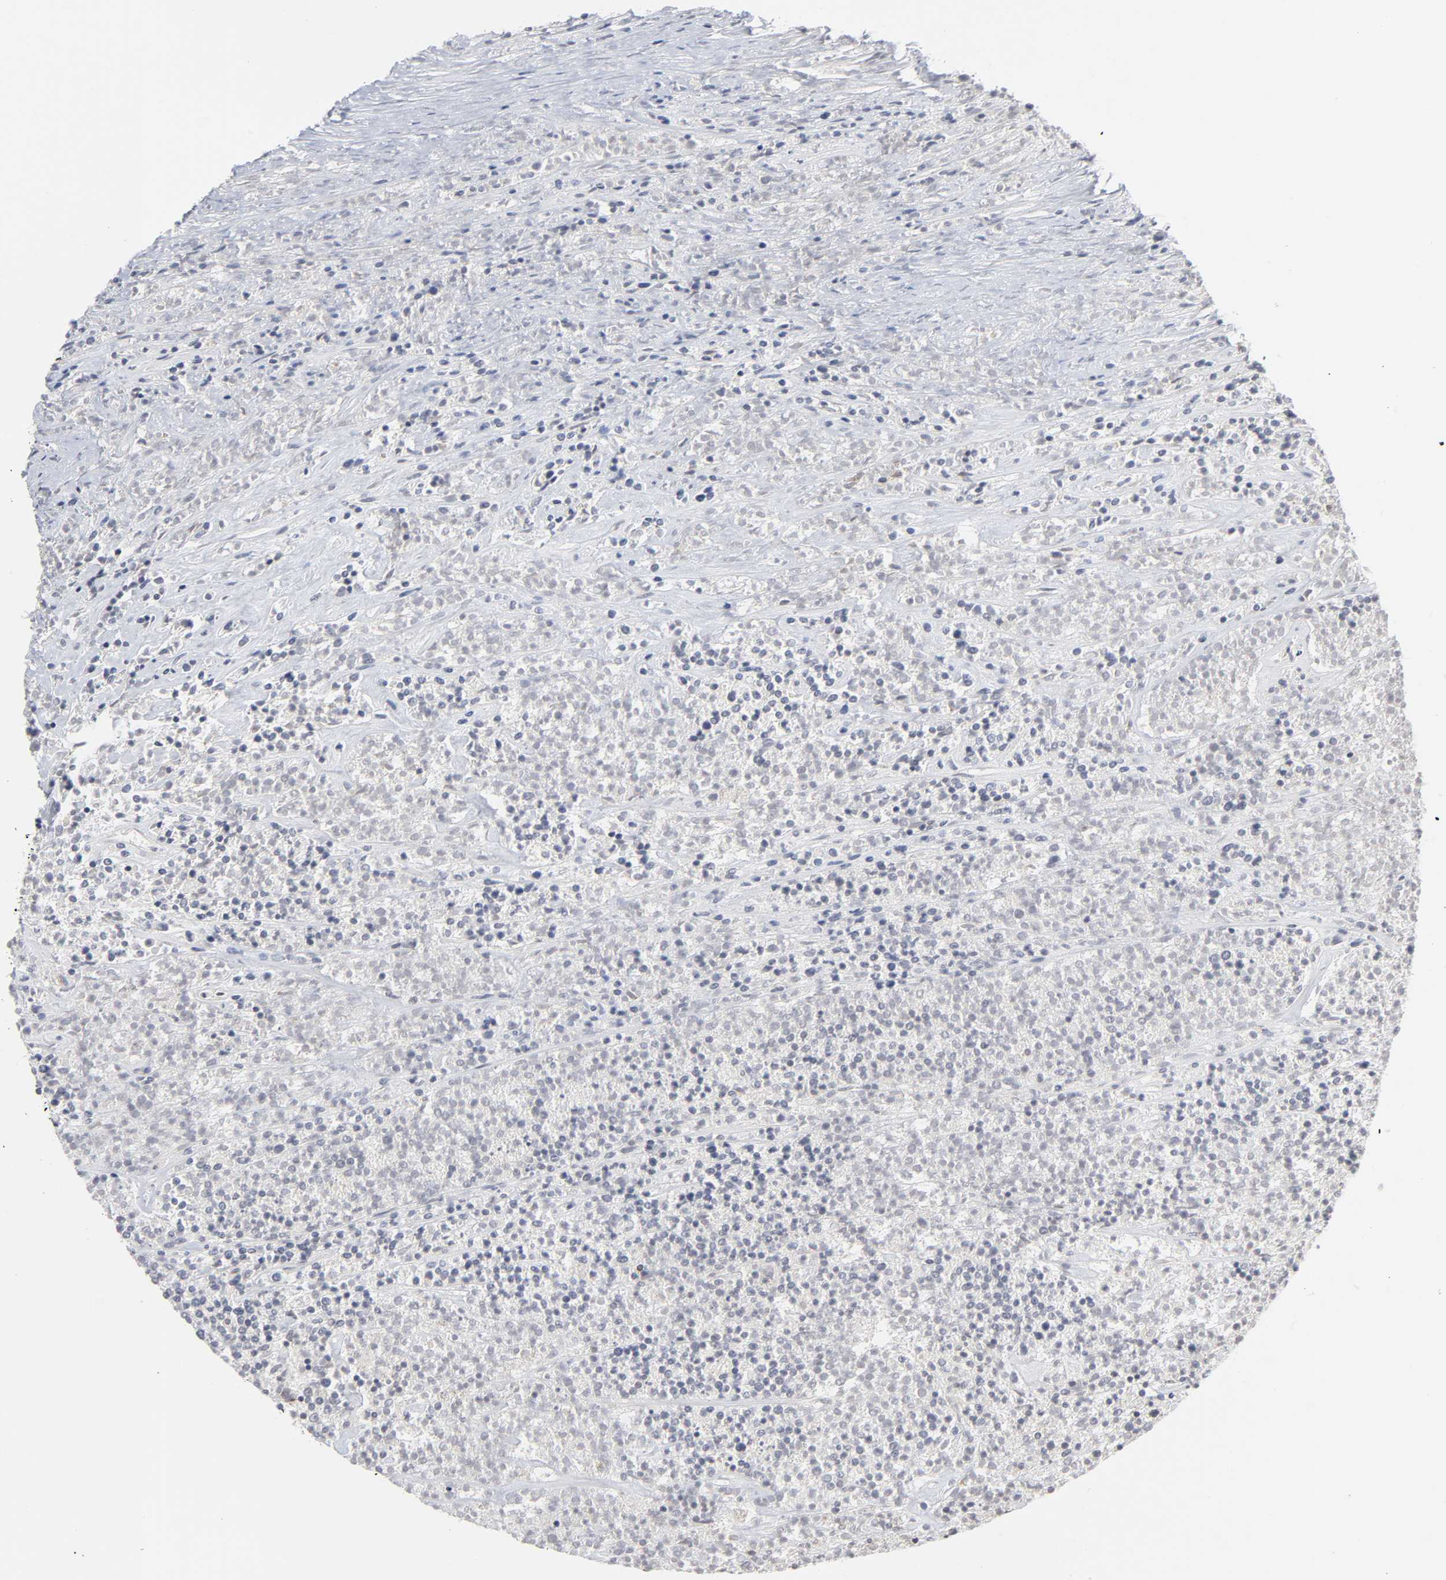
{"staining": {"intensity": "negative", "quantity": "none", "location": "none"}, "tissue": "lymphoma", "cell_type": "Tumor cells", "image_type": "cancer", "snomed": [{"axis": "morphology", "description": "Malignant lymphoma, non-Hodgkin's type, High grade"}, {"axis": "topography", "description": "Lymph node"}], "caption": "Protein analysis of malignant lymphoma, non-Hodgkin's type (high-grade) reveals no significant staining in tumor cells. Nuclei are stained in blue.", "gene": "AUH", "patient": {"sex": "female", "age": 73}}